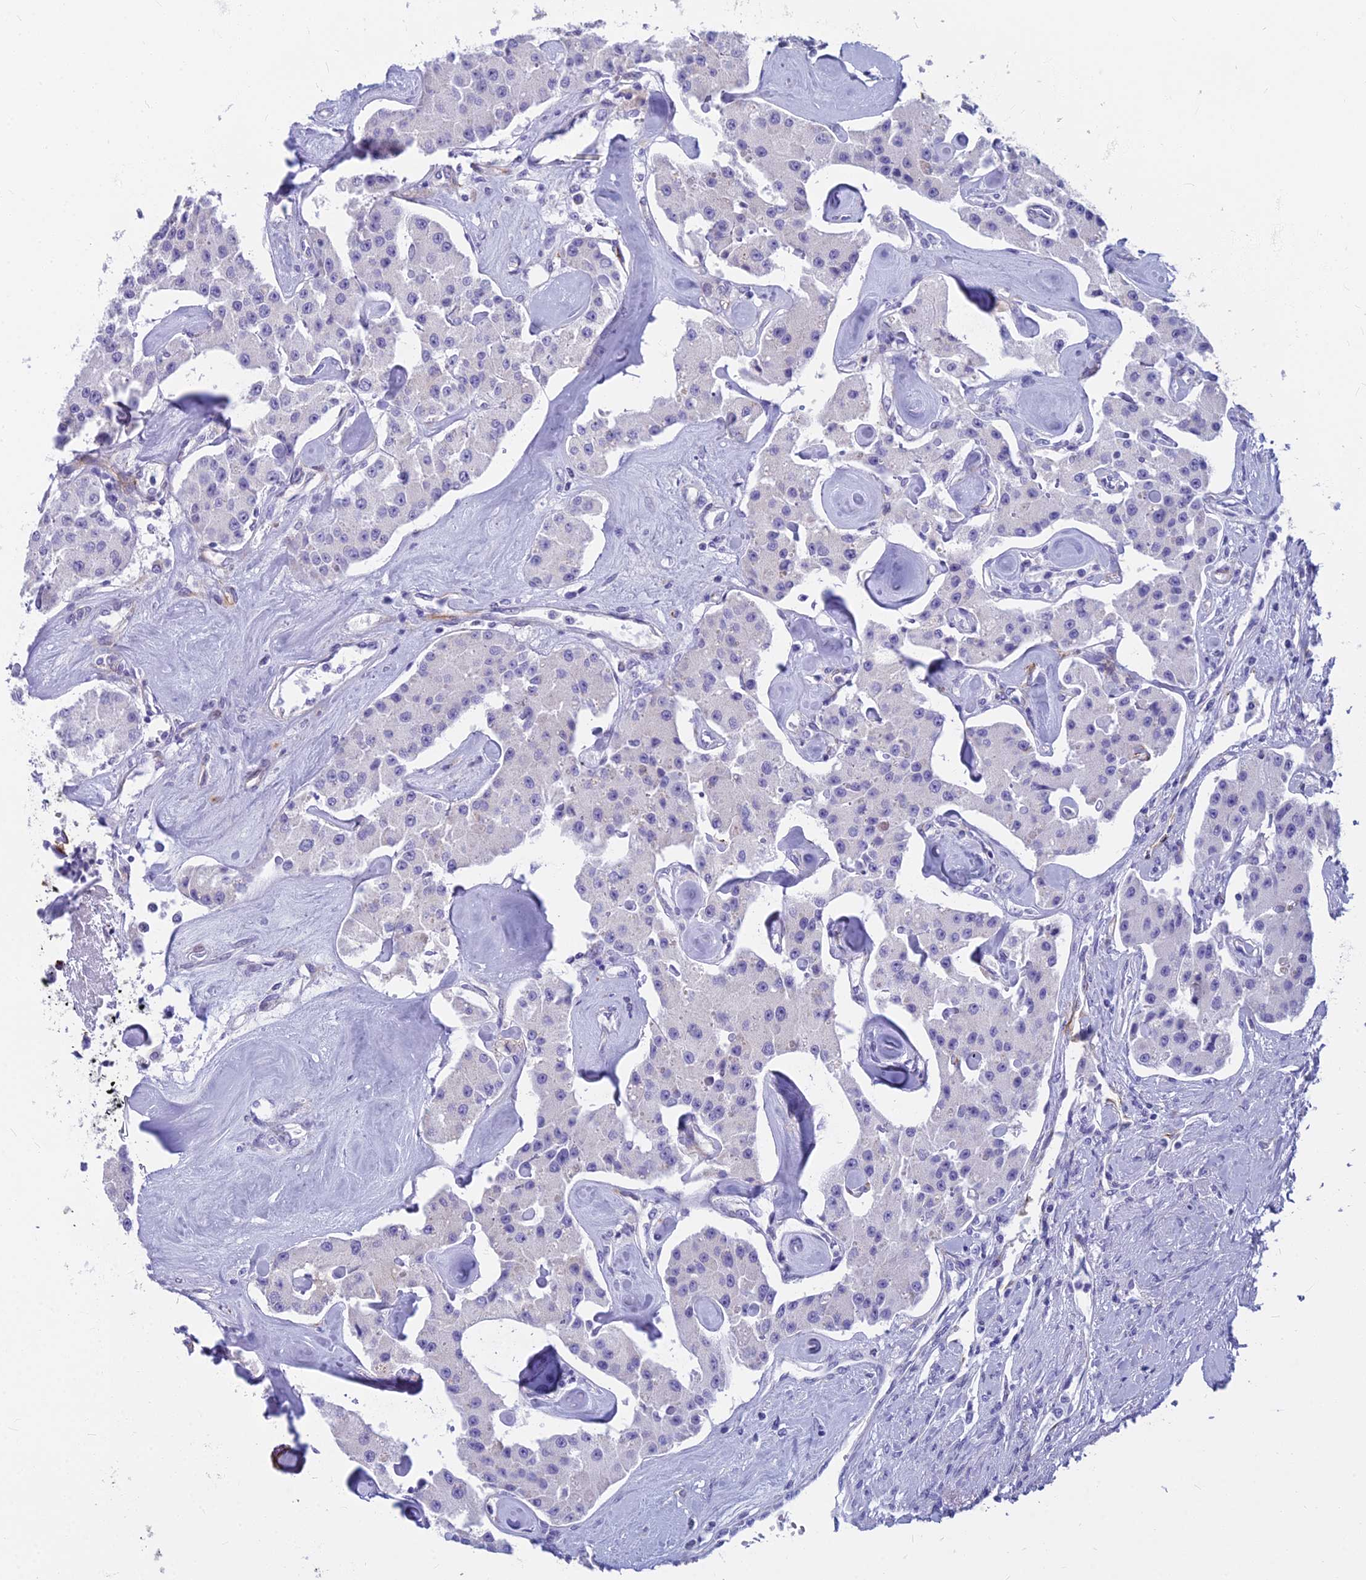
{"staining": {"intensity": "weak", "quantity": "<25%", "location": "cytoplasmic/membranous"}, "tissue": "carcinoid", "cell_type": "Tumor cells", "image_type": "cancer", "snomed": [{"axis": "morphology", "description": "Carcinoid, malignant, NOS"}, {"axis": "topography", "description": "Pancreas"}], "caption": "High magnification brightfield microscopy of carcinoid stained with DAB (brown) and counterstained with hematoxylin (blue): tumor cells show no significant positivity. Brightfield microscopy of IHC stained with DAB (brown) and hematoxylin (blue), captured at high magnification.", "gene": "EVI2A", "patient": {"sex": "male", "age": 41}}